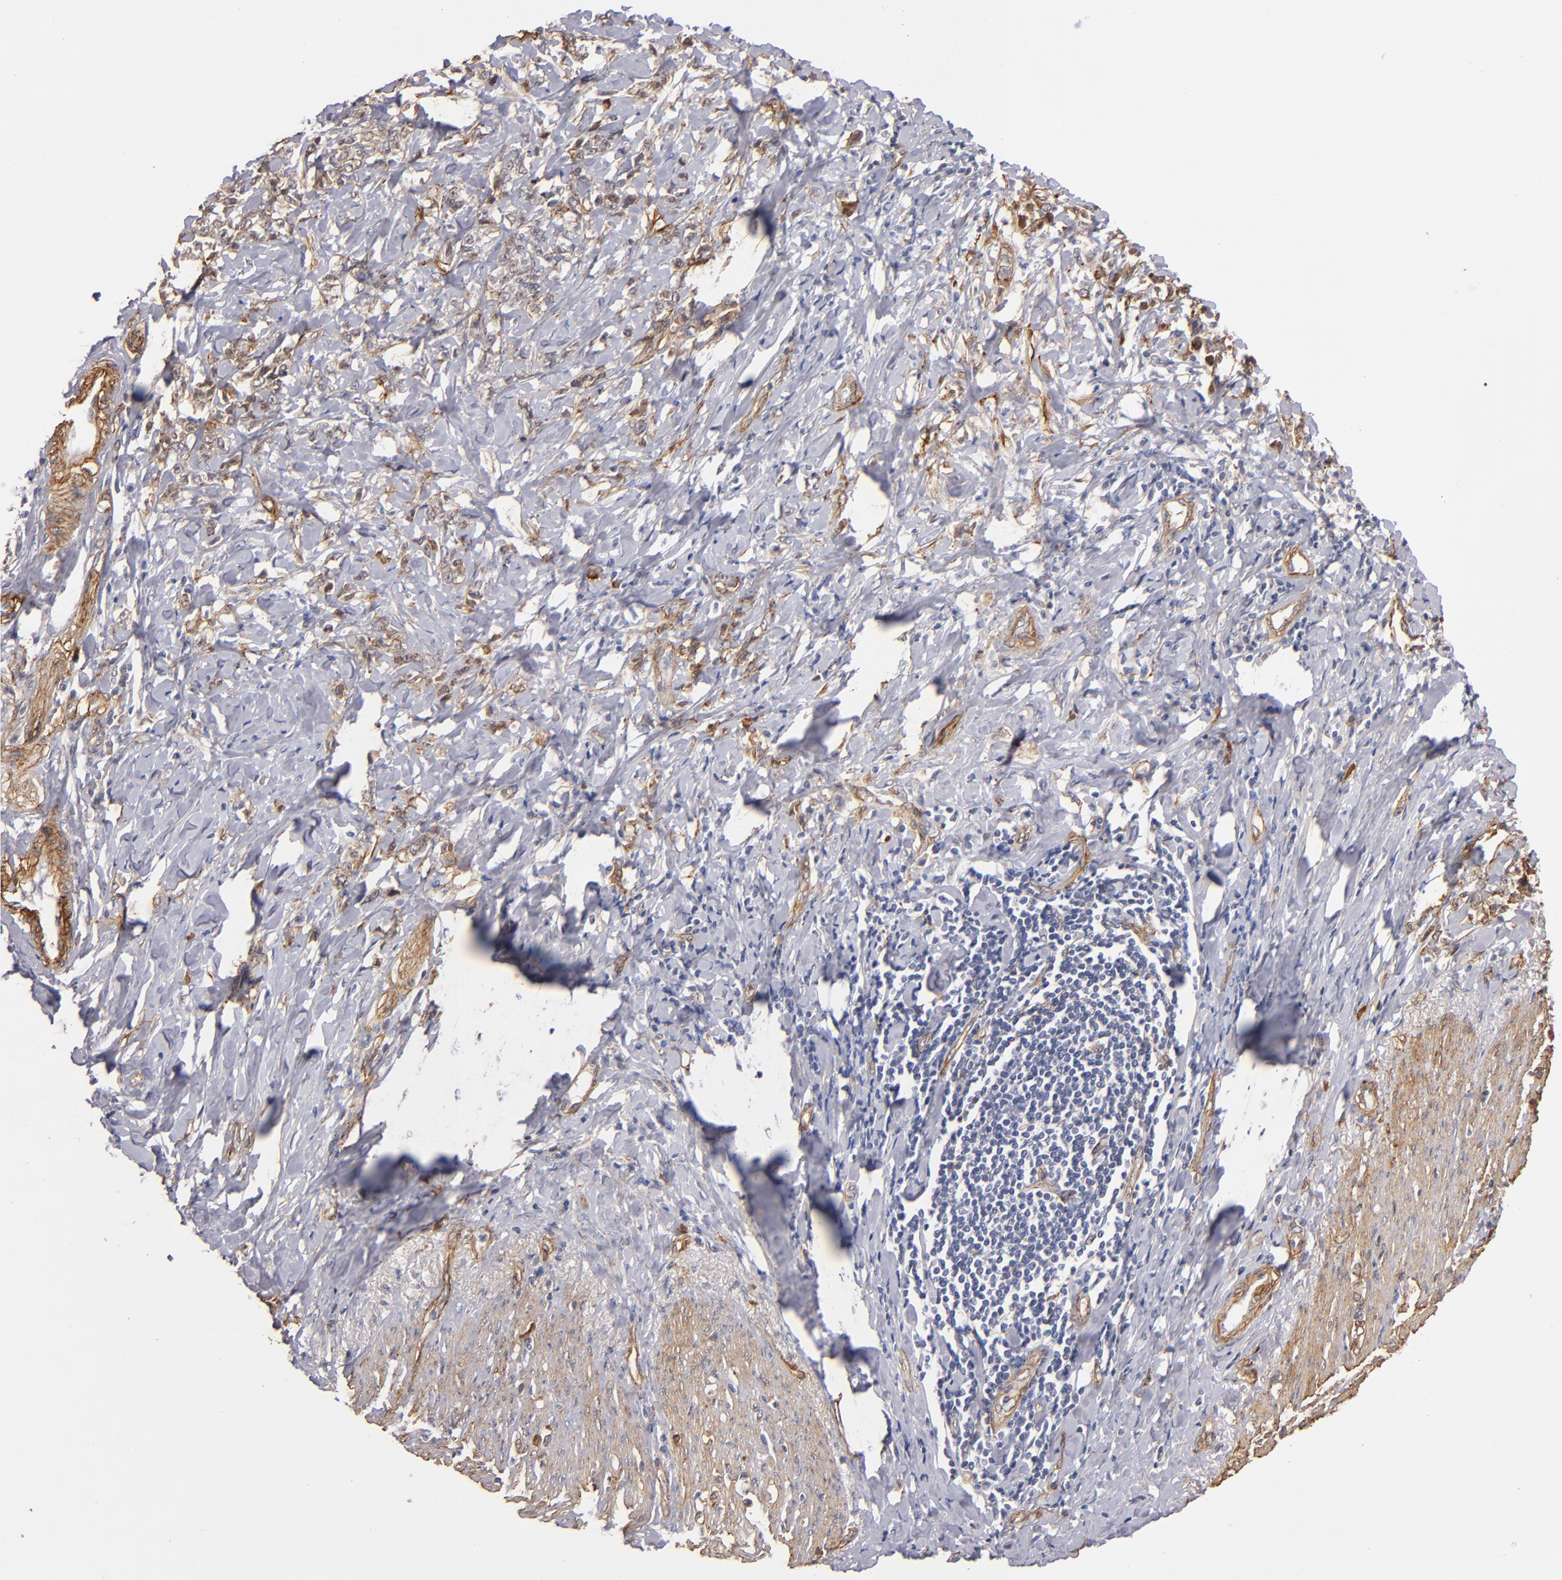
{"staining": {"intensity": "weak", "quantity": "25%-75%", "location": "nuclear"}, "tissue": "stomach cancer", "cell_type": "Tumor cells", "image_type": "cancer", "snomed": [{"axis": "morphology", "description": "Adenocarcinoma, NOS"}, {"axis": "topography", "description": "Stomach, lower"}], "caption": "This image demonstrates stomach cancer stained with immunohistochemistry to label a protein in brown. The nuclear of tumor cells show weak positivity for the protein. Nuclei are counter-stained blue.", "gene": "LAMC1", "patient": {"sex": "male", "age": 88}}